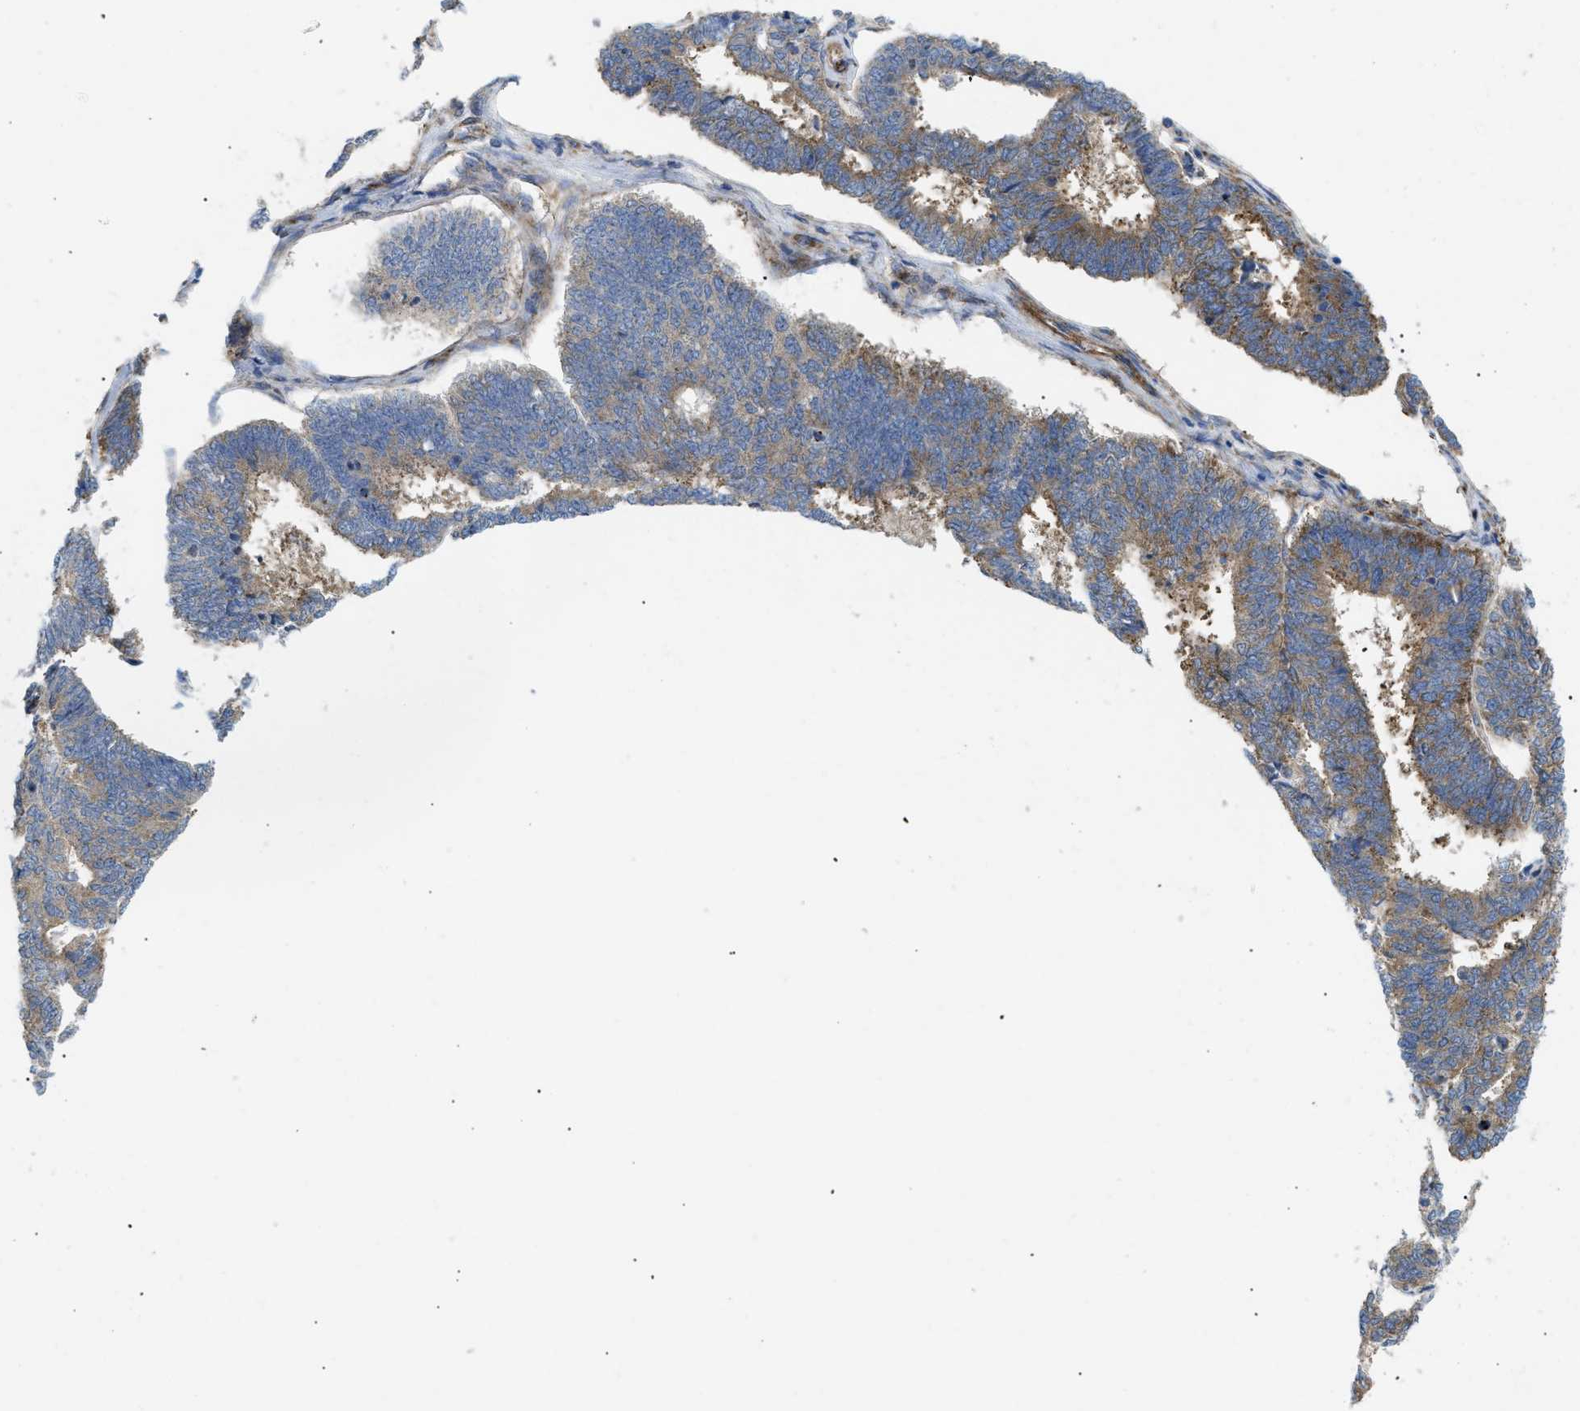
{"staining": {"intensity": "moderate", "quantity": ">75%", "location": "cytoplasmic/membranous"}, "tissue": "endometrial cancer", "cell_type": "Tumor cells", "image_type": "cancer", "snomed": [{"axis": "morphology", "description": "Adenocarcinoma, NOS"}, {"axis": "topography", "description": "Endometrium"}], "caption": "Moderate cytoplasmic/membranous staining for a protein is appreciated in approximately >75% of tumor cells of endometrial cancer (adenocarcinoma) using immunohistochemistry (IHC).", "gene": "DCTN4", "patient": {"sex": "female", "age": 70}}